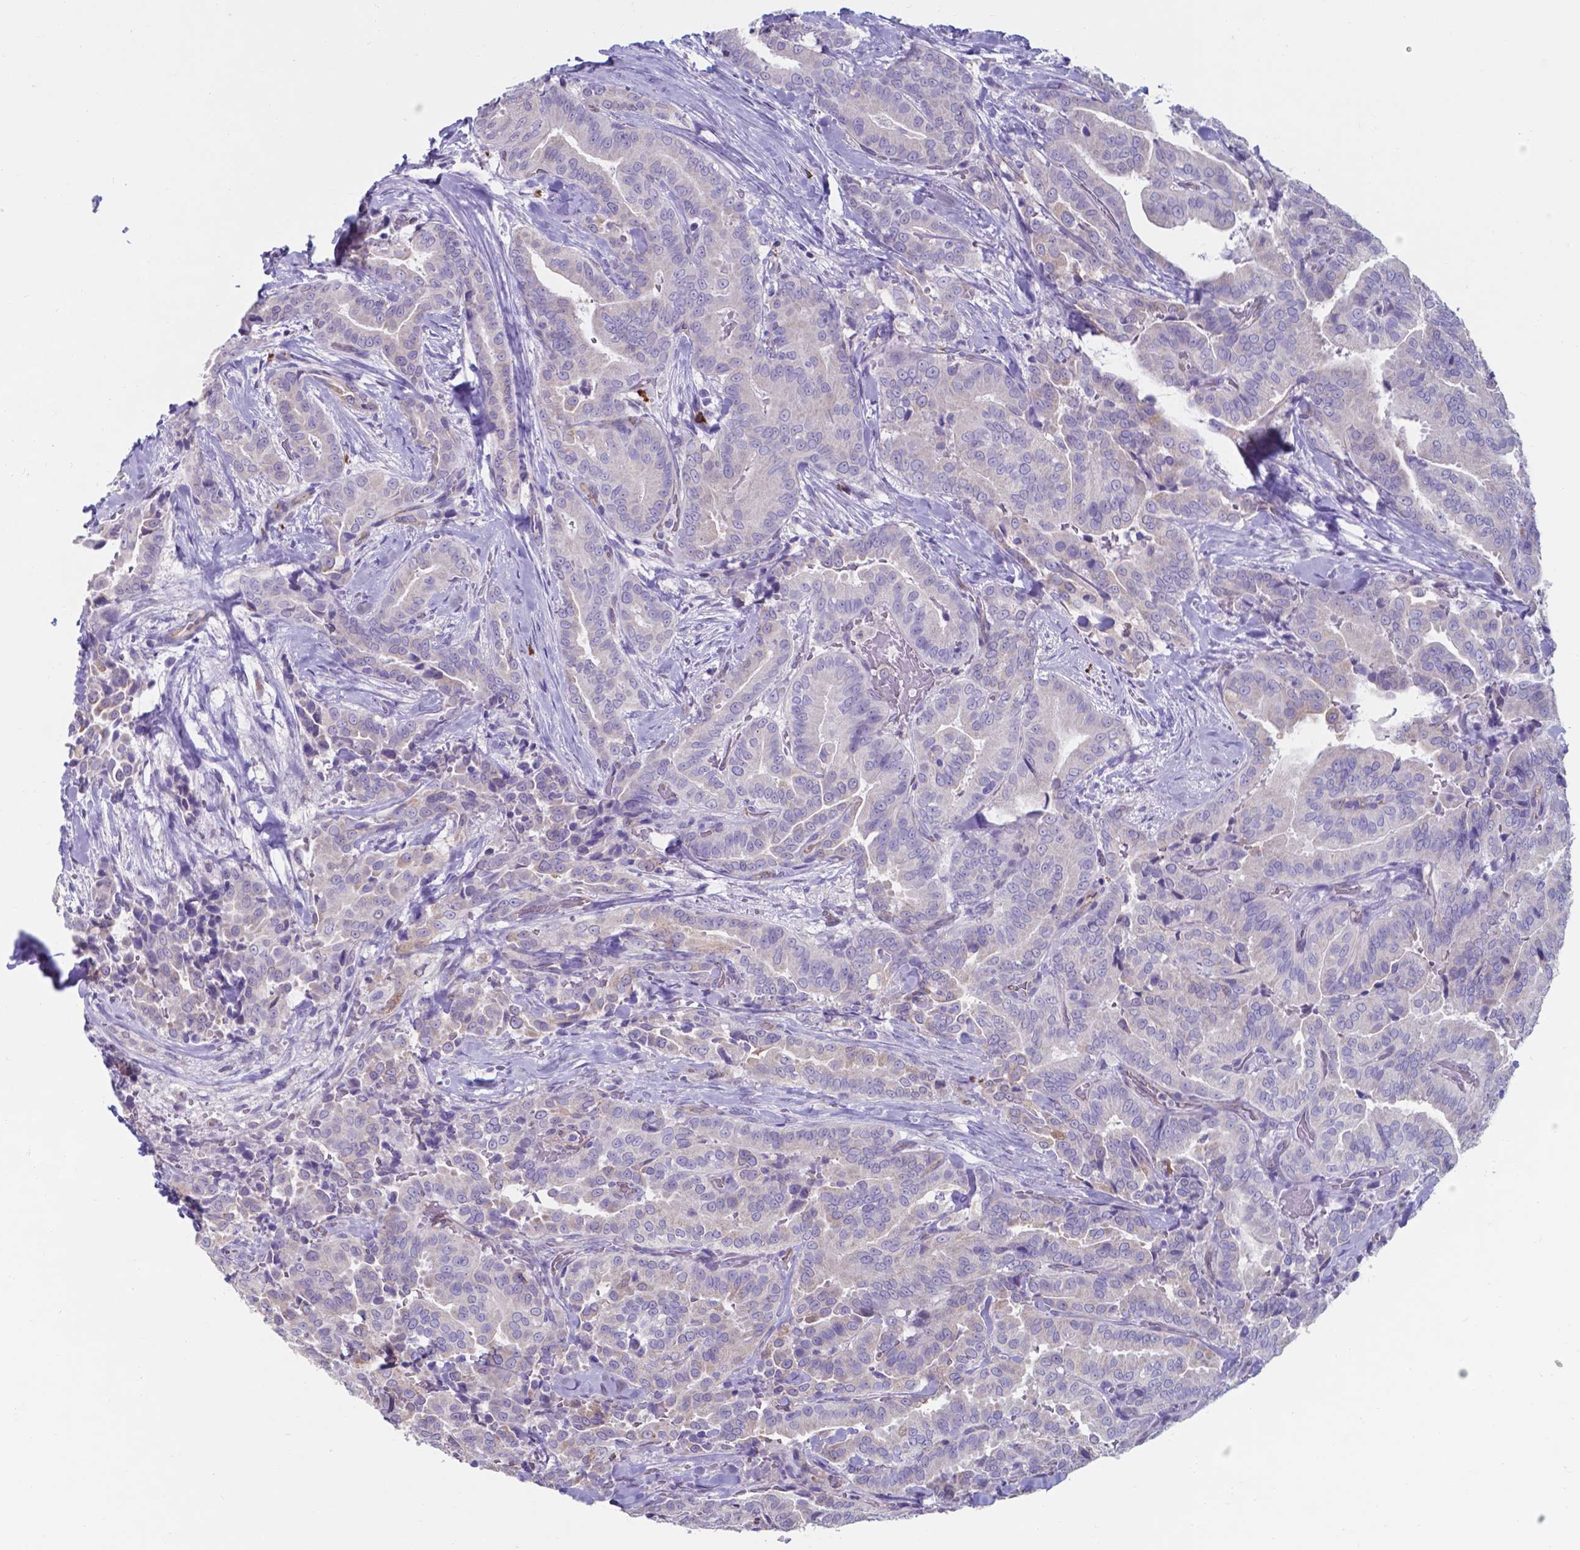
{"staining": {"intensity": "negative", "quantity": "none", "location": "none"}, "tissue": "thyroid cancer", "cell_type": "Tumor cells", "image_type": "cancer", "snomed": [{"axis": "morphology", "description": "Papillary adenocarcinoma, NOS"}, {"axis": "topography", "description": "Thyroid gland"}], "caption": "An immunohistochemistry image of papillary adenocarcinoma (thyroid) is shown. There is no staining in tumor cells of papillary adenocarcinoma (thyroid).", "gene": "UBE2J1", "patient": {"sex": "male", "age": 61}}